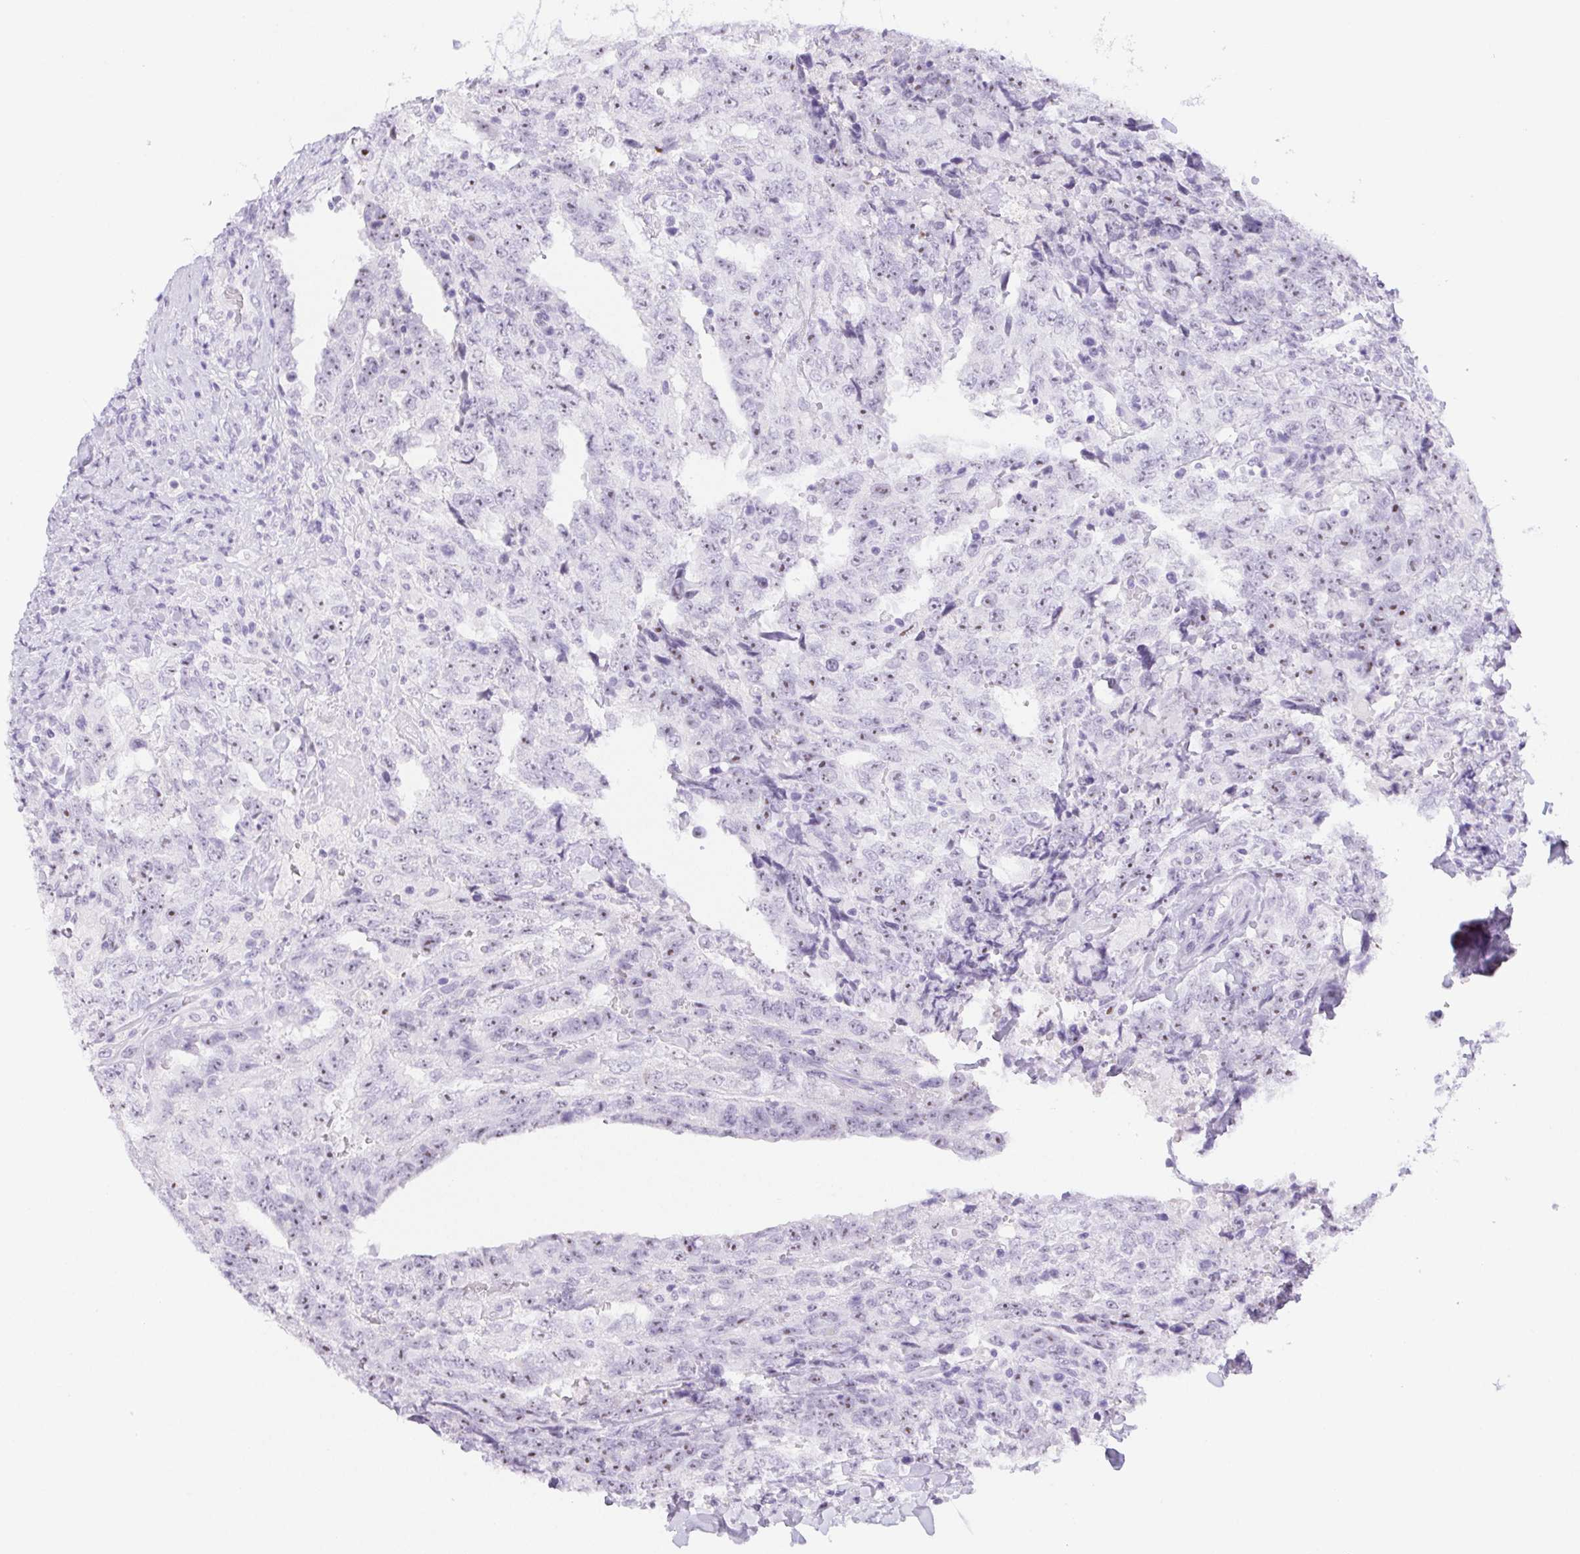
{"staining": {"intensity": "moderate", "quantity": "<25%", "location": "nuclear"}, "tissue": "testis cancer", "cell_type": "Tumor cells", "image_type": "cancer", "snomed": [{"axis": "morphology", "description": "Carcinoma, Embryonal, NOS"}, {"axis": "topography", "description": "Testis"}], "caption": "A photomicrograph of testis embryonal carcinoma stained for a protein shows moderate nuclear brown staining in tumor cells.", "gene": "ST8SIA3", "patient": {"sex": "male", "age": 24}}